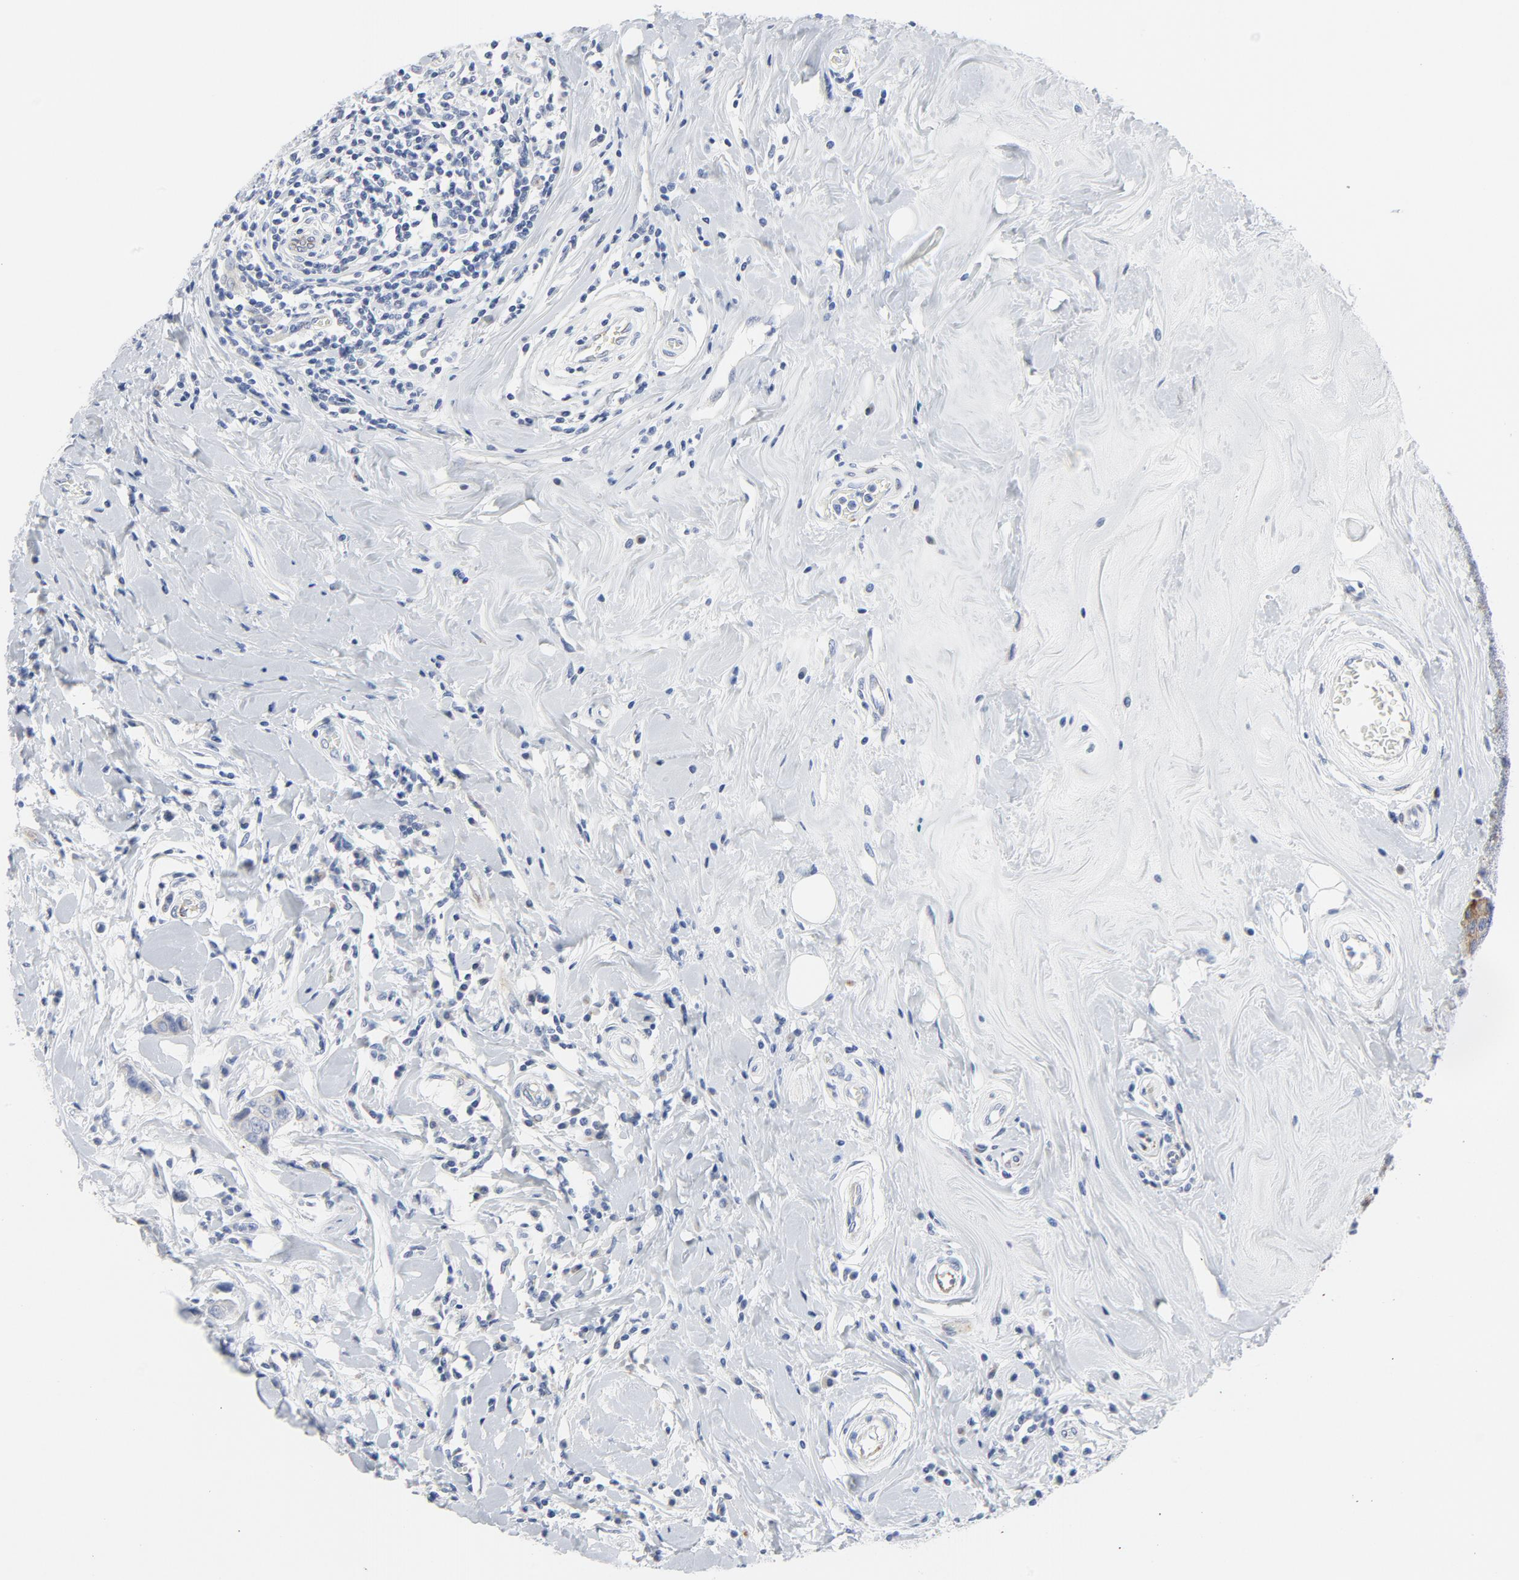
{"staining": {"intensity": "negative", "quantity": "none", "location": "none"}, "tissue": "breast cancer", "cell_type": "Tumor cells", "image_type": "cancer", "snomed": [{"axis": "morphology", "description": "Duct carcinoma"}, {"axis": "topography", "description": "Breast"}], "caption": "Immunohistochemistry (IHC) image of breast infiltrating ductal carcinoma stained for a protein (brown), which demonstrates no staining in tumor cells.", "gene": "TUBB1", "patient": {"sex": "female", "age": 27}}